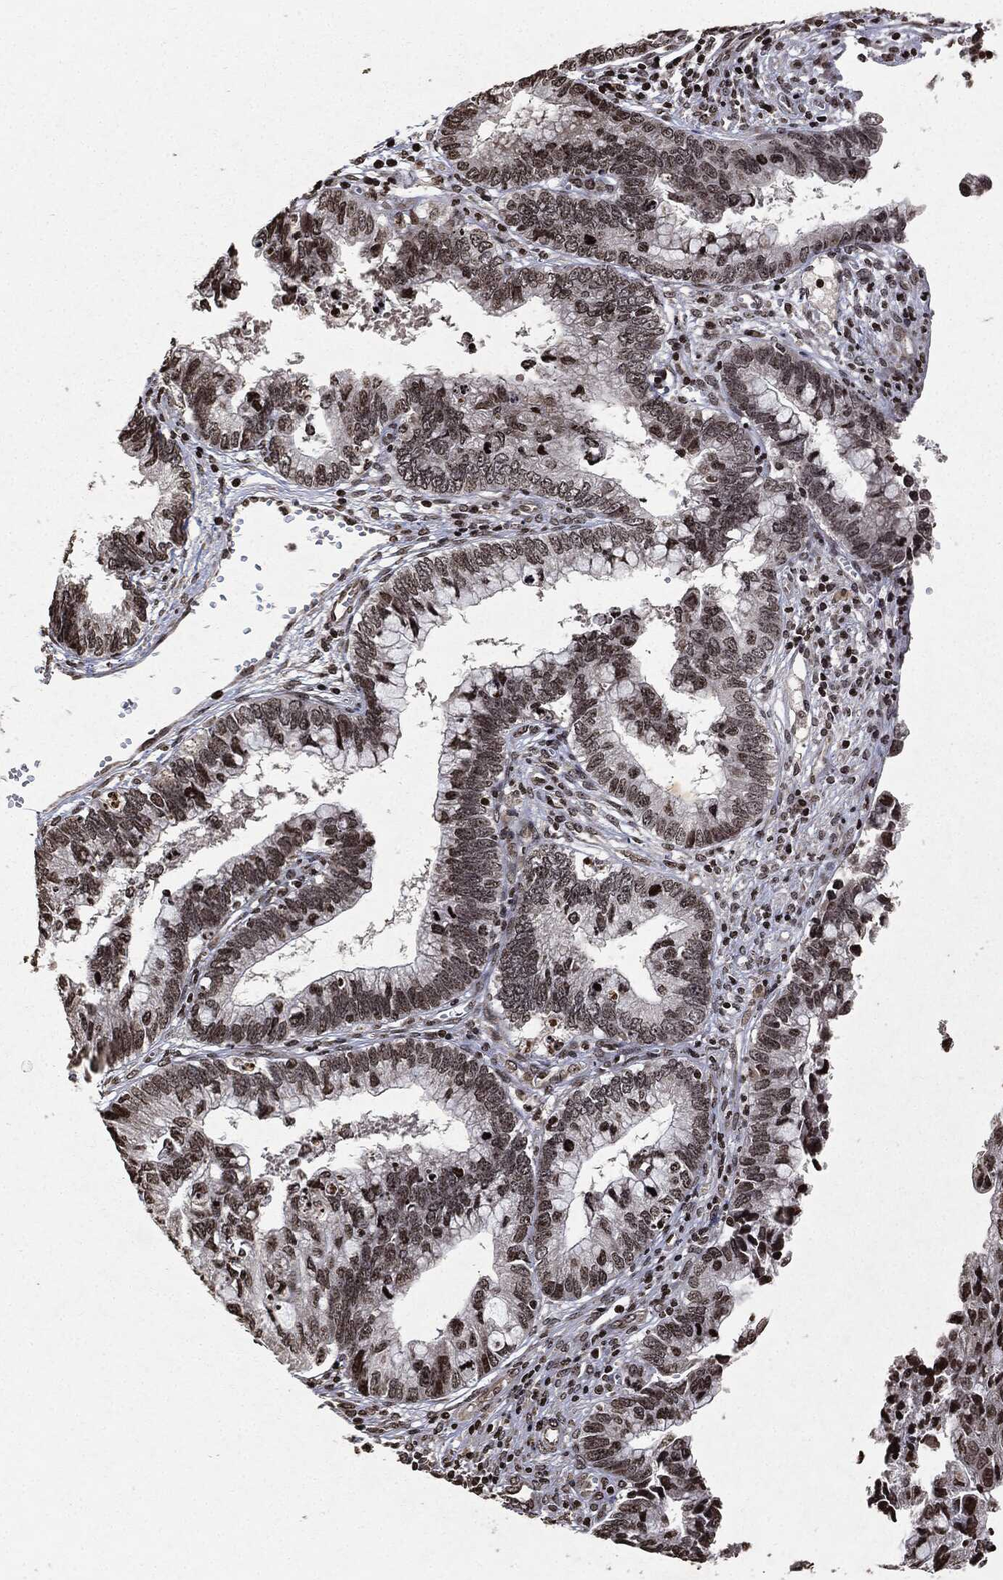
{"staining": {"intensity": "moderate", "quantity": "25%-75%", "location": "nuclear"}, "tissue": "cervical cancer", "cell_type": "Tumor cells", "image_type": "cancer", "snomed": [{"axis": "morphology", "description": "Adenocarcinoma, NOS"}, {"axis": "topography", "description": "Cervix"}], "caption": "This image exhibits adenocarcinoma (cervical) stained with immunohistochemistry to label a protein in brown. The nuclear of tumor cells show moderate positivity for the protein. Nuclei are counter-stained blue.", "gene": "JUN", "patient": {"sex": "female", "age": 44}}